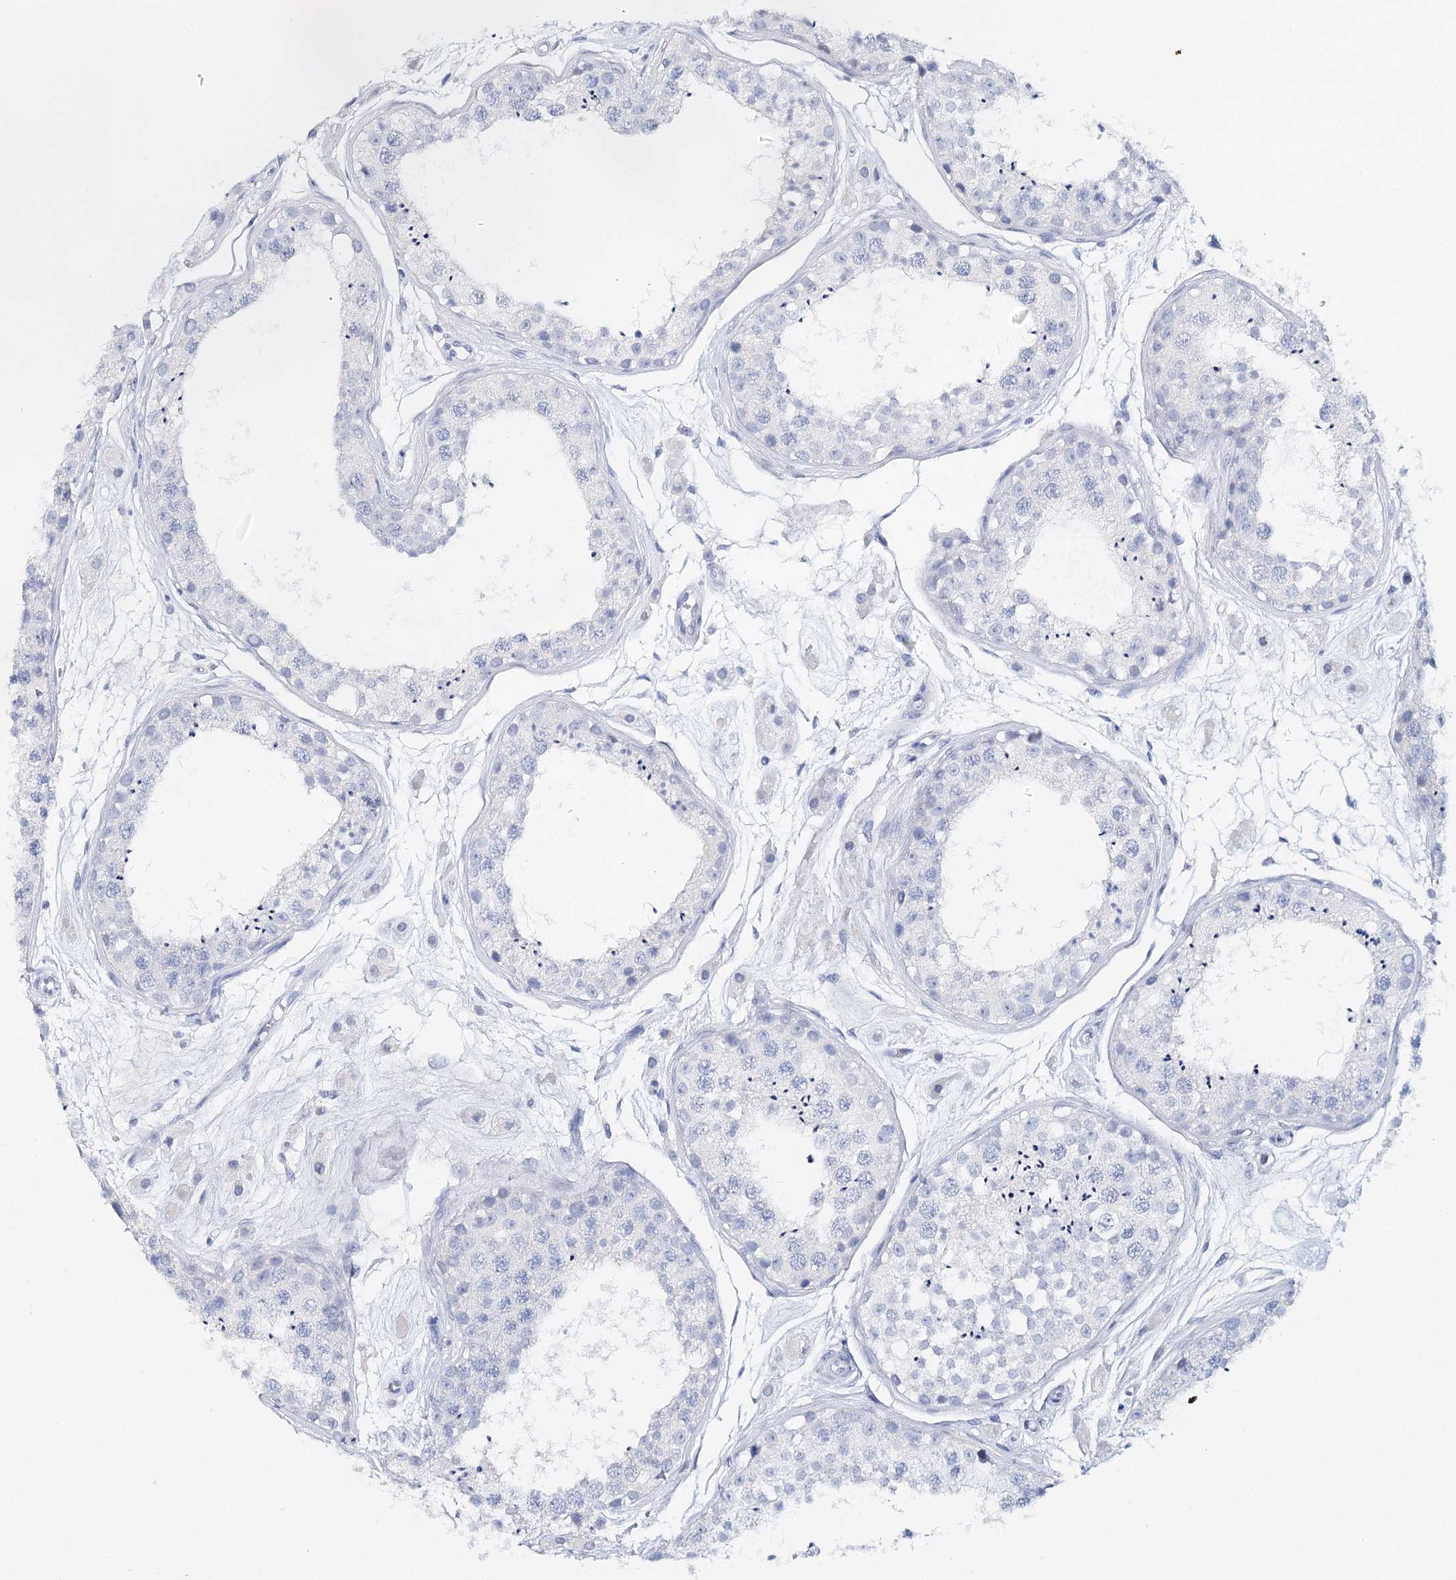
{"staining": {"intensity": "negative", "quantity": "none", "location": "none"}, "tissue": "testis", "cell_type": "Cells in seminiferous ducts", "image_type": "normal", "snomed": [{"axis": "morphology", "description": "Normal tissue, NOS"}, {"axis": "topography", "description": "Testis"}], "caption": "Cells in seminiferous ducts show no significant staining in benign testis.", "gene": "CEACAM8", "patient": {"sex": "male", "age": 25}}